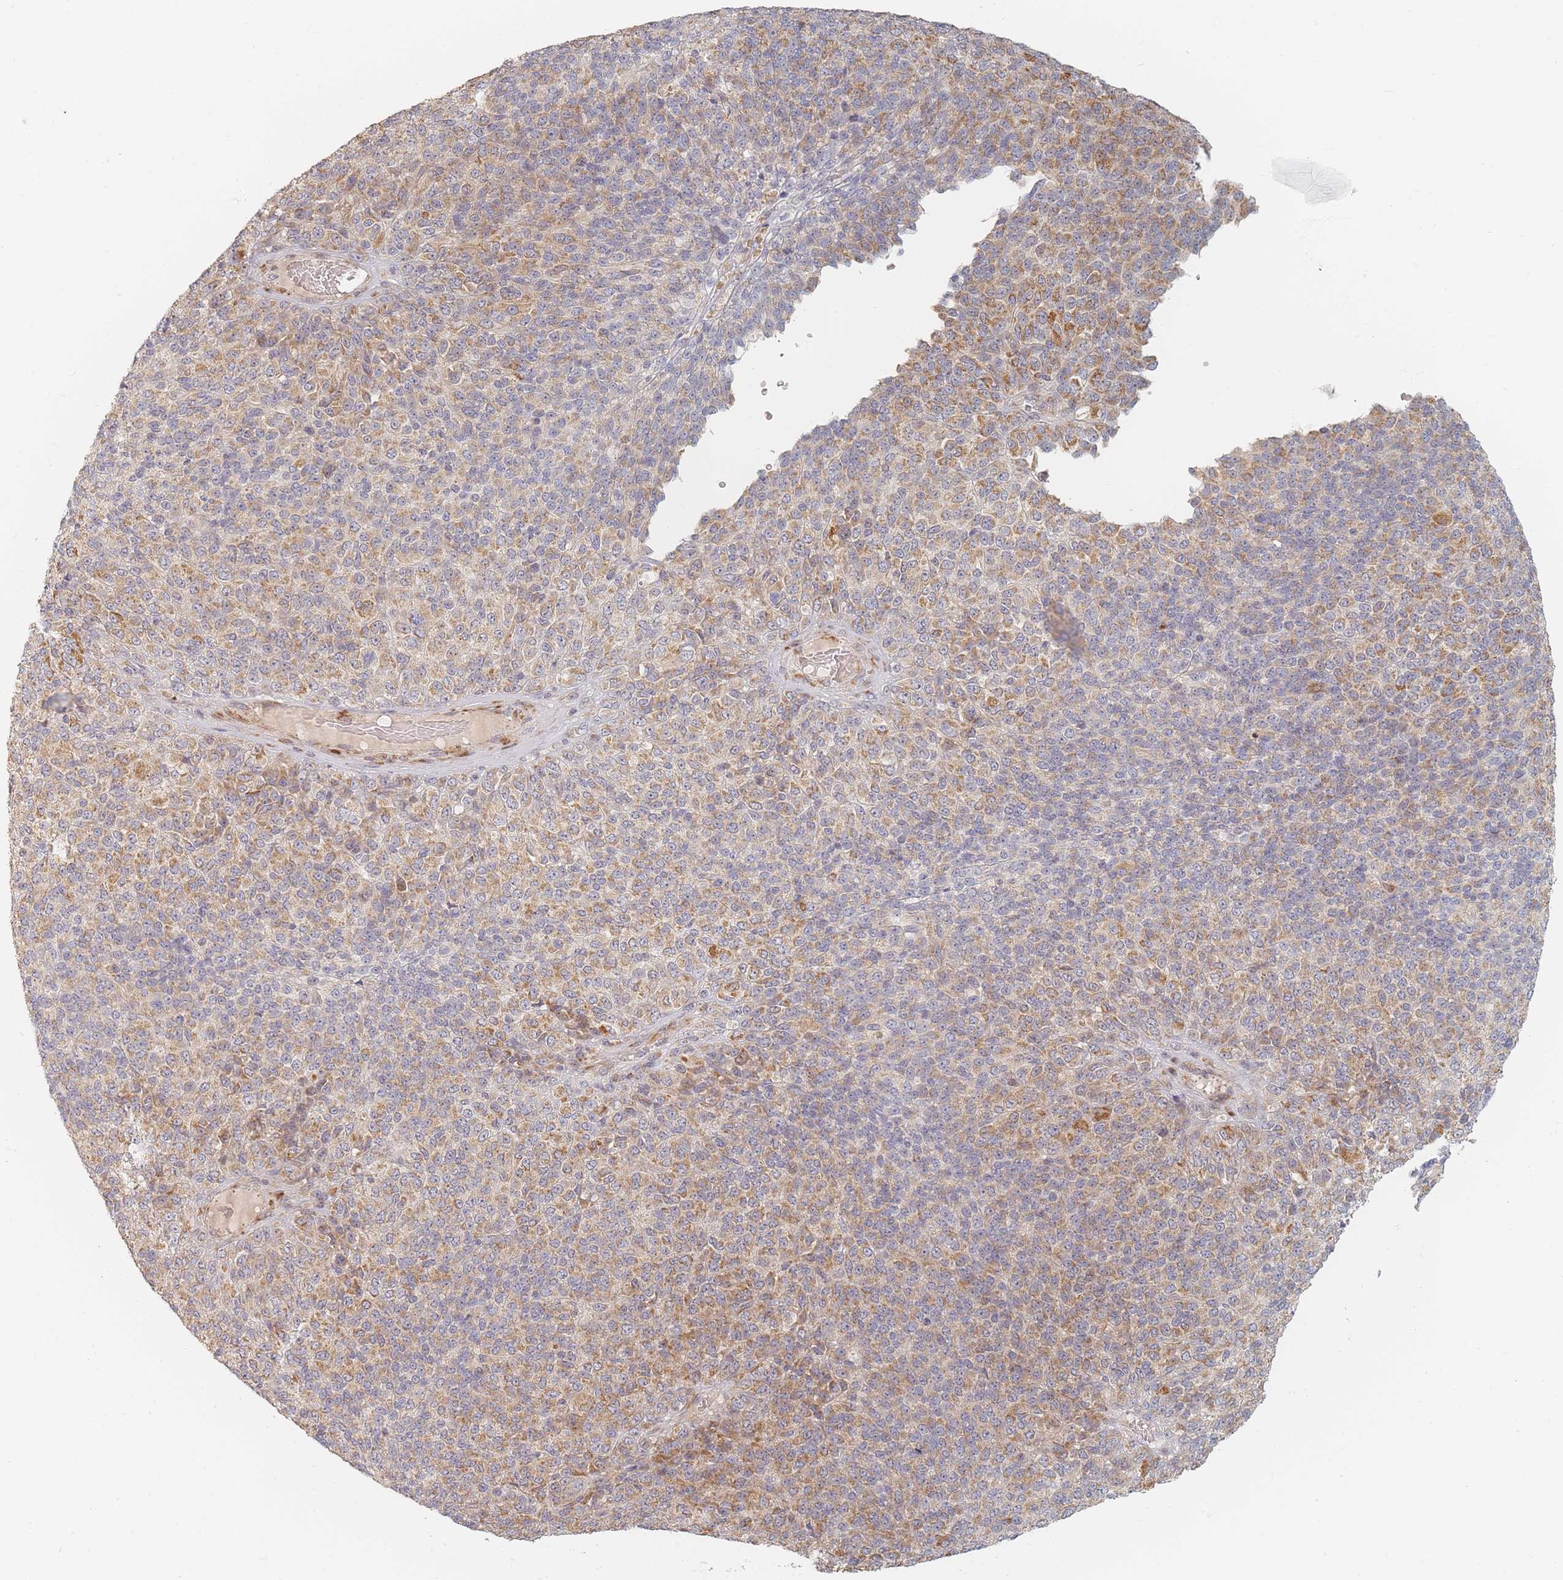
{"staining": {"intensity": "moderate", "quantity": ">75%", "location": "cytoplasmic/membranous"}, "tissue": "melanoma", "cell_type": "Tumor cells", "image_type": "cancer", "snomed": [{"axis": "morphology", "description": "Malignant melanoma, Metastatic site"}, {"axis": "topography", "description": "Brain"}], "caption": "Immunohistochemical staining of melanoma shows medium levels of moderate cytoplasmic/membranous staining in about >75% of tumor cells.", "gene": "ZKSCAN7", "patient": {"sex": "female", "age": 56}}